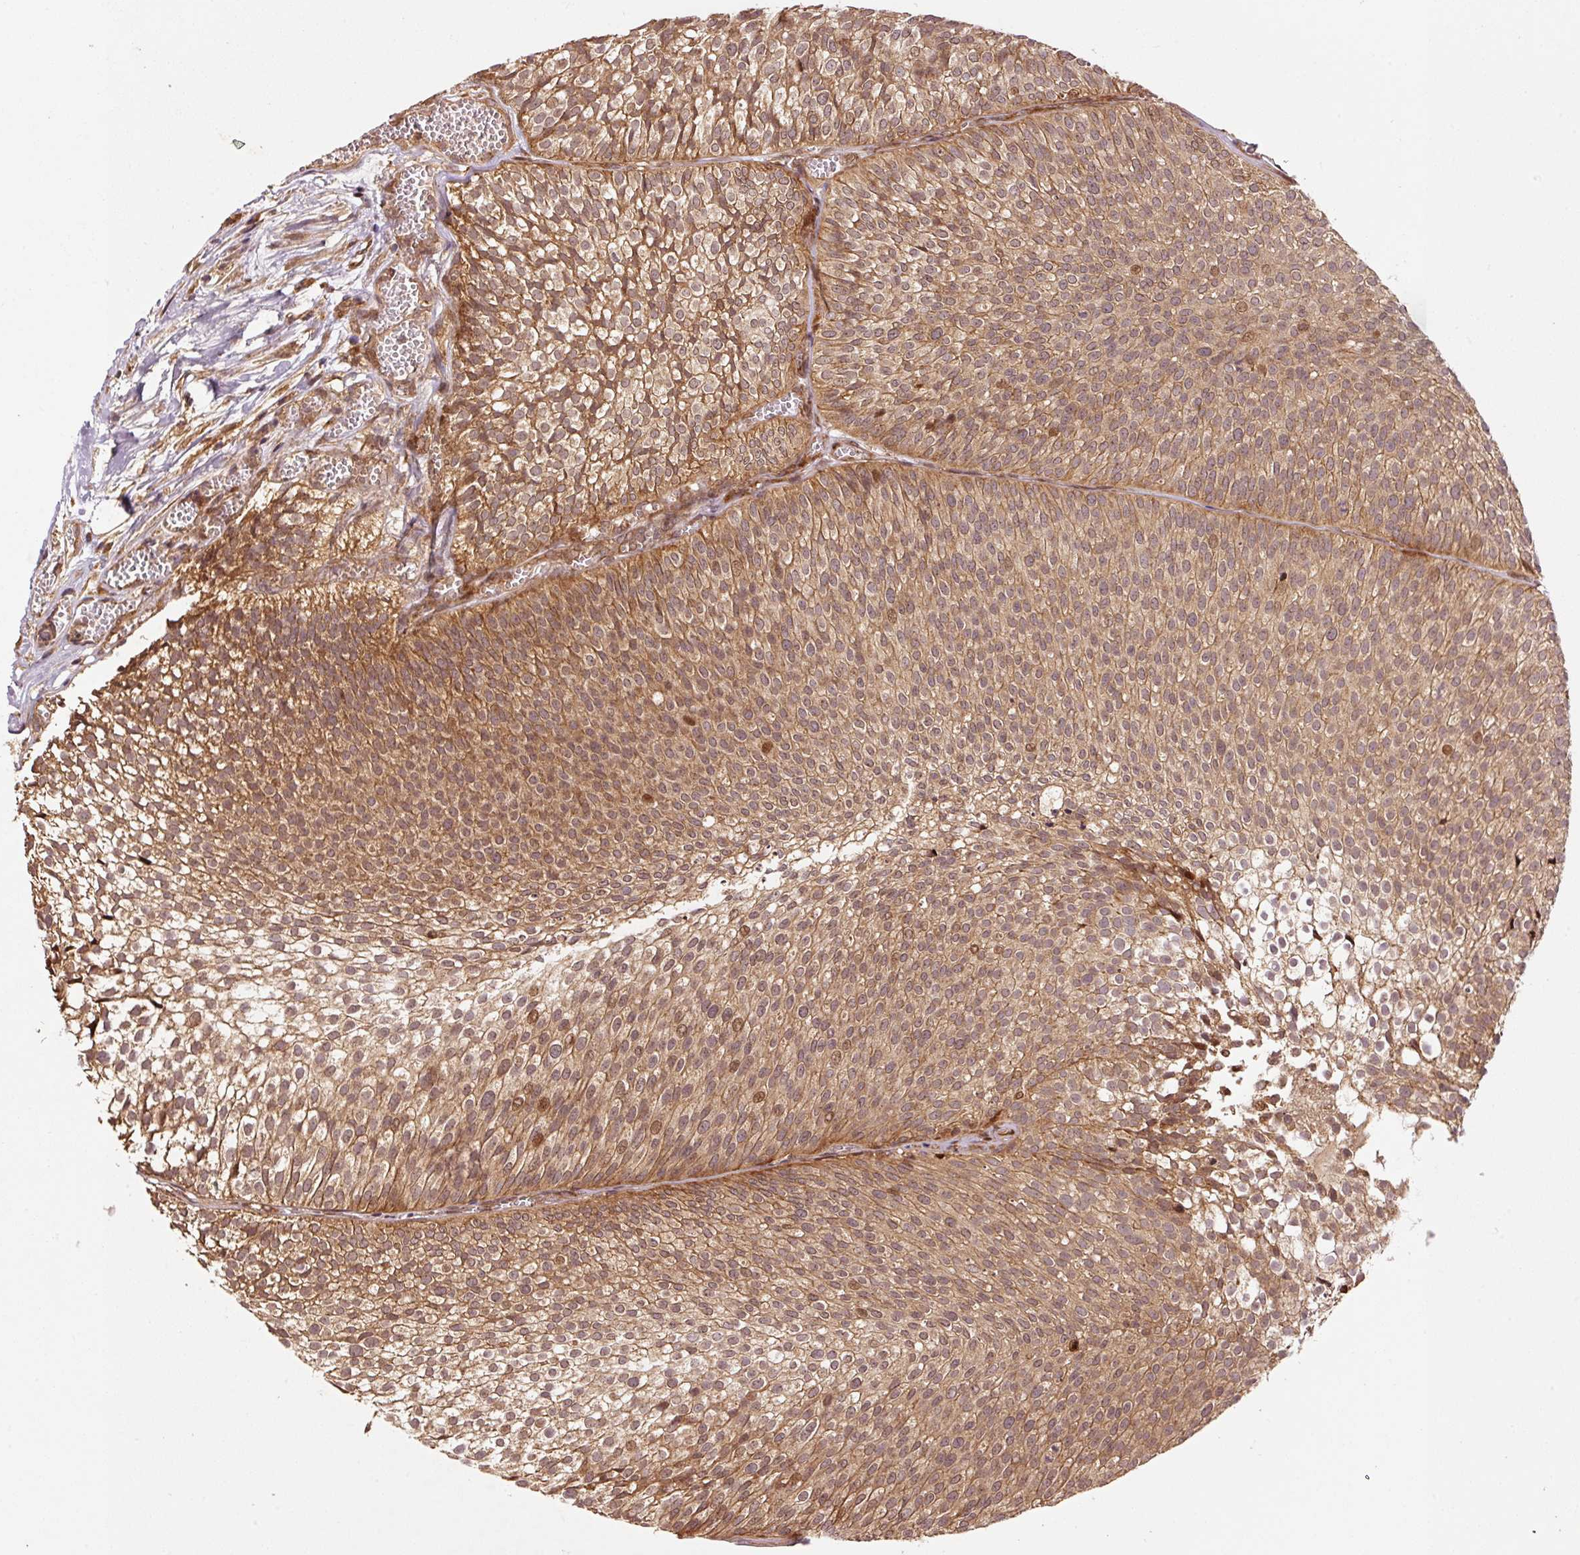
{"staining": {"intensity": "moderate", "quantity": ">75%", "location": "cytoplasmic/membranous,nuclear"}, "tissue": "urothelial cancer", "cell_type": "Tumor cells", "image_type": "cancer", "snomed": [{"axis": "morphology", "description": "Urothelial carcinoma, Low grade"}, {"axis": "topography", "description": "Urinary bladder"}], "caption": "A medium amount of moderate cytoplasmic/membranous and nuclear positivity is identified in approximately >75% of tumor cells in urothelial cancer tissue.", "gene": "OXER1", "patient": {"sex": "male", "age": 91}}